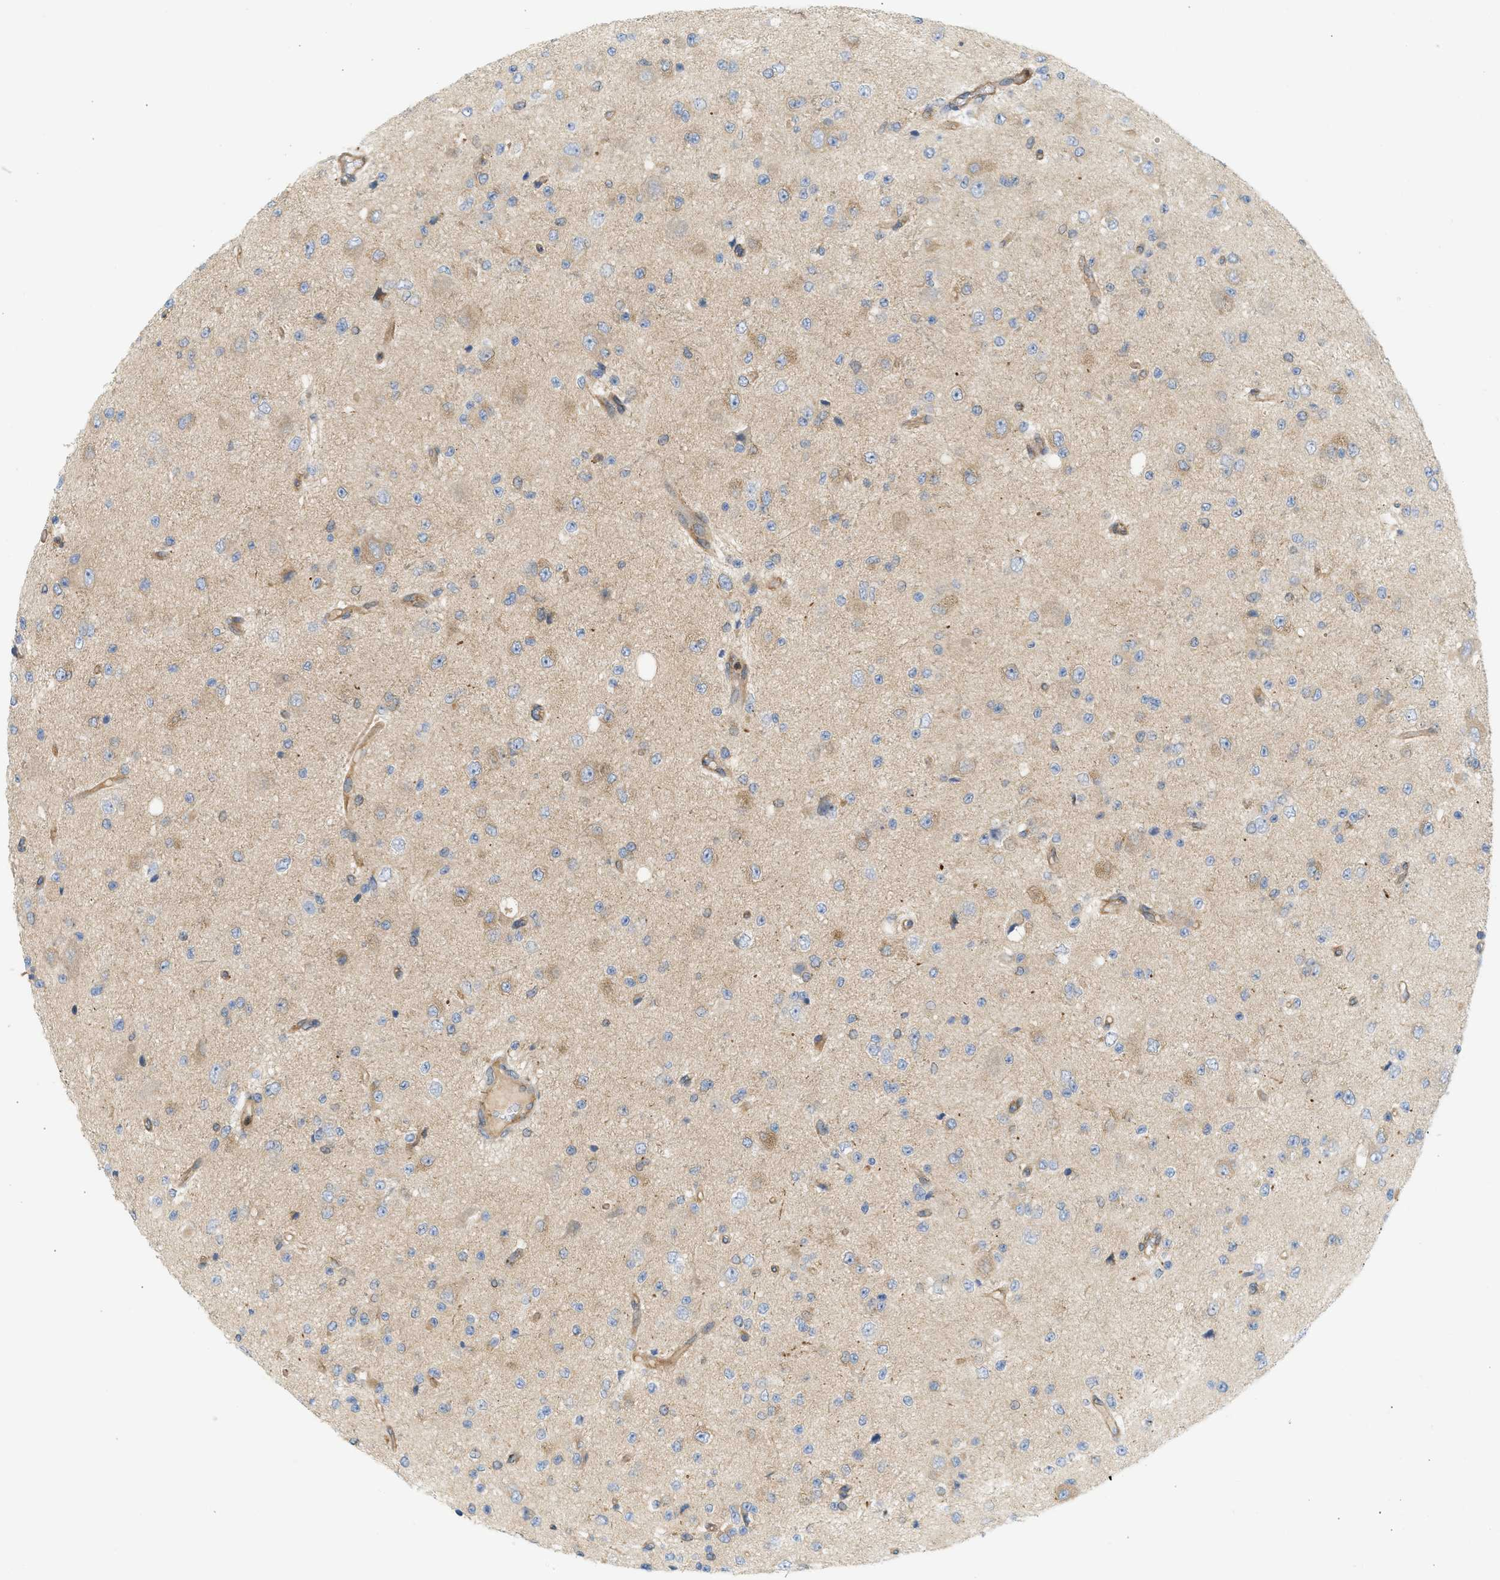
{"staining": {"intensity": "weak", "quantity": ">75%", "location": "cytoplasmic/membranous"}, "tissue": "glioma", "cell_type": "Tumor cells", "image_type": "cancer", "snomed": [{"axis": "morphology", "description": "Glioma, malignant, High grade"}, {"axis": "topography", "description": "pancreas cauda"}], "caption": "Protein expression analysis of human glioma reveals weak cytoplasmic/membranous staining in about >75% of tumor cells.", "gene": "STRN", "patient": {"sex": "male", "age": 60}}